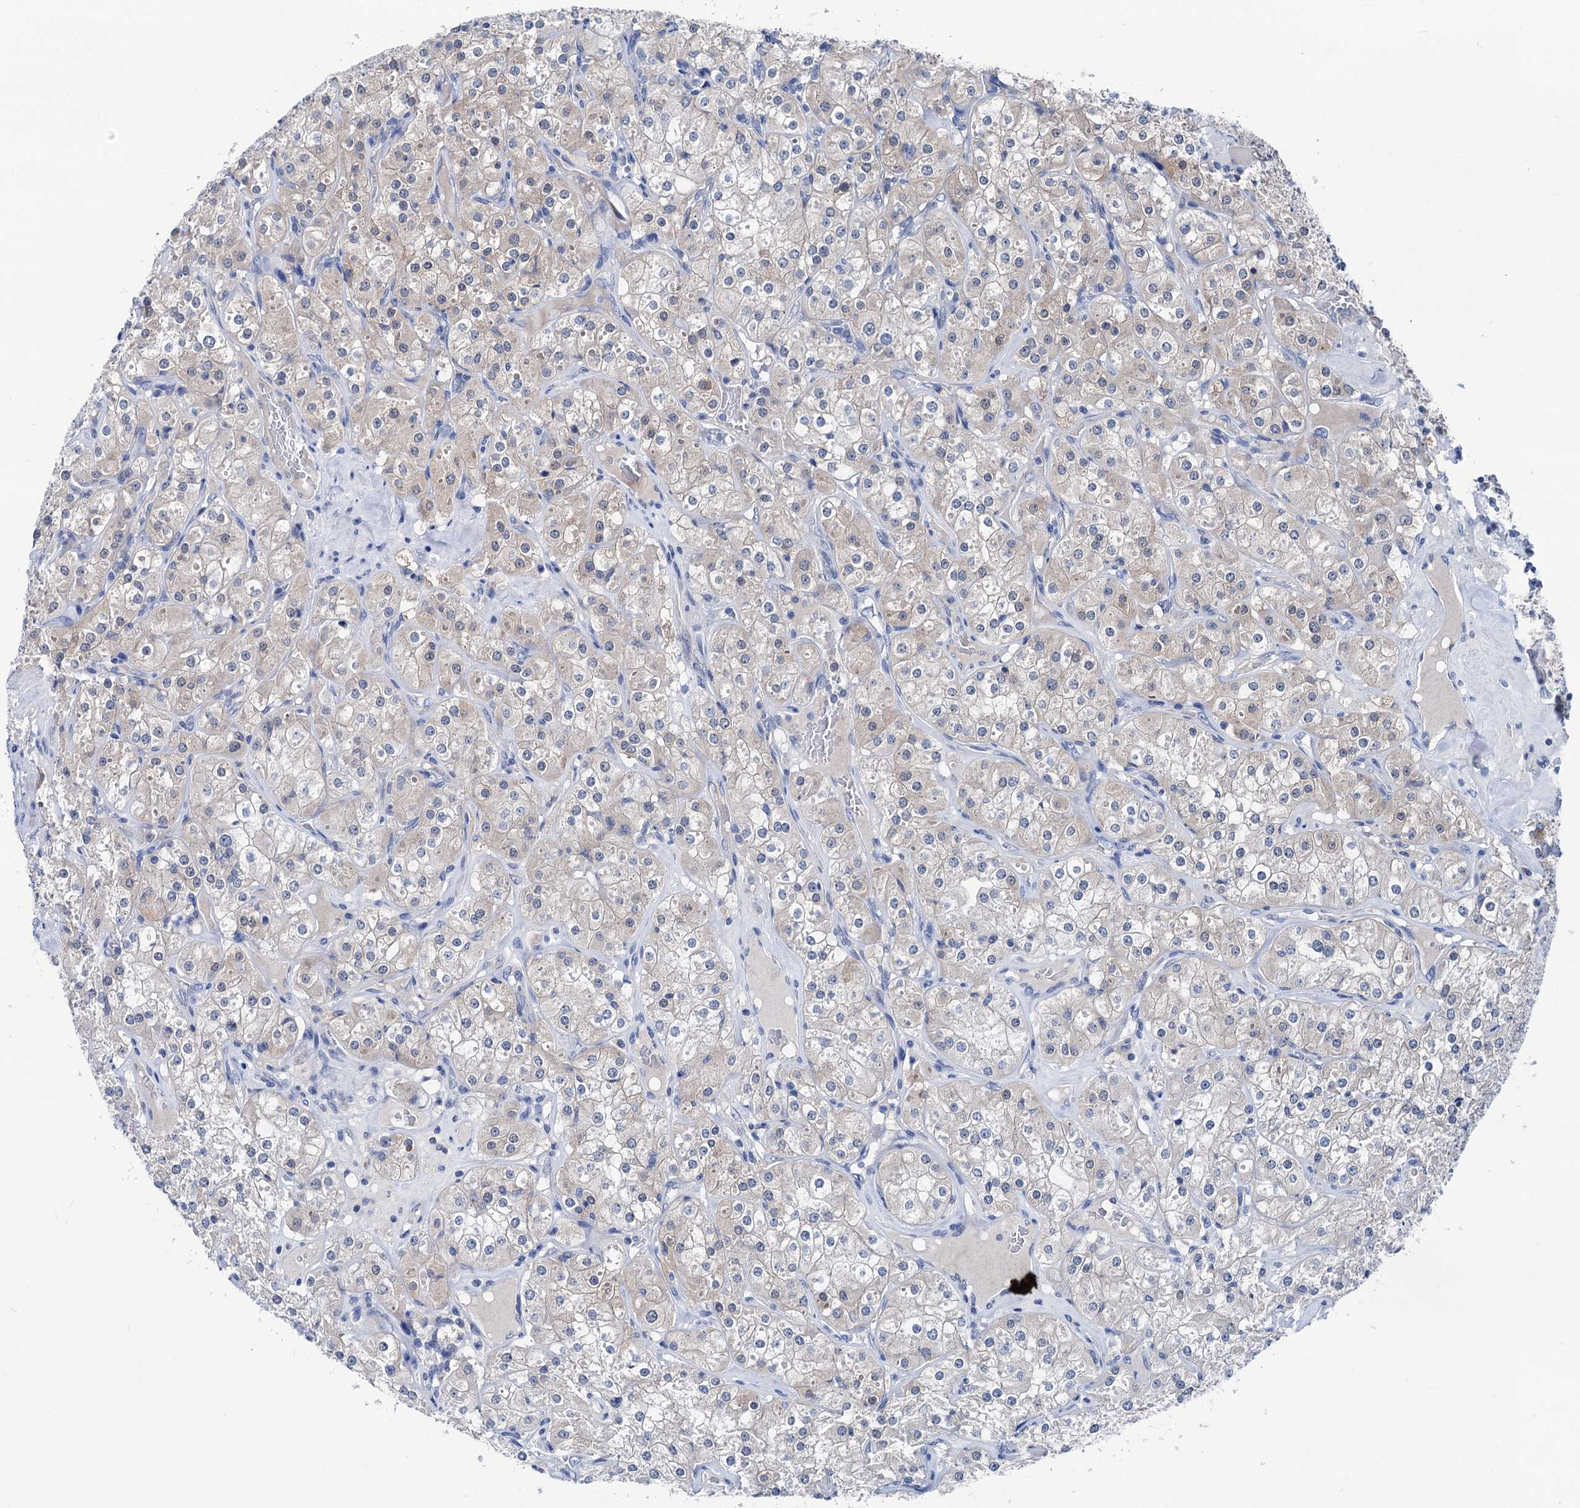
{"staining": {"intensity": "weak", "quantity": "<25%", "location": "cytoplasmic/membranous"}, "tissue": "renal cancer", "cell_type": "Tumor cells", "image_type": "cancer", "snomed": [{"axis": "morphology", "description": "Adenocarcinoma, NOS"}, {"axis": "topography", "description": "Kidney"}], "caption": "A histopathology image of renal adenocarcinoma stained for a protein displays no brown staining in tumor cells. (DAB IHC, high magnification).", "gene": "GLO1", "patient": {"sex": "male", "age": 77}}